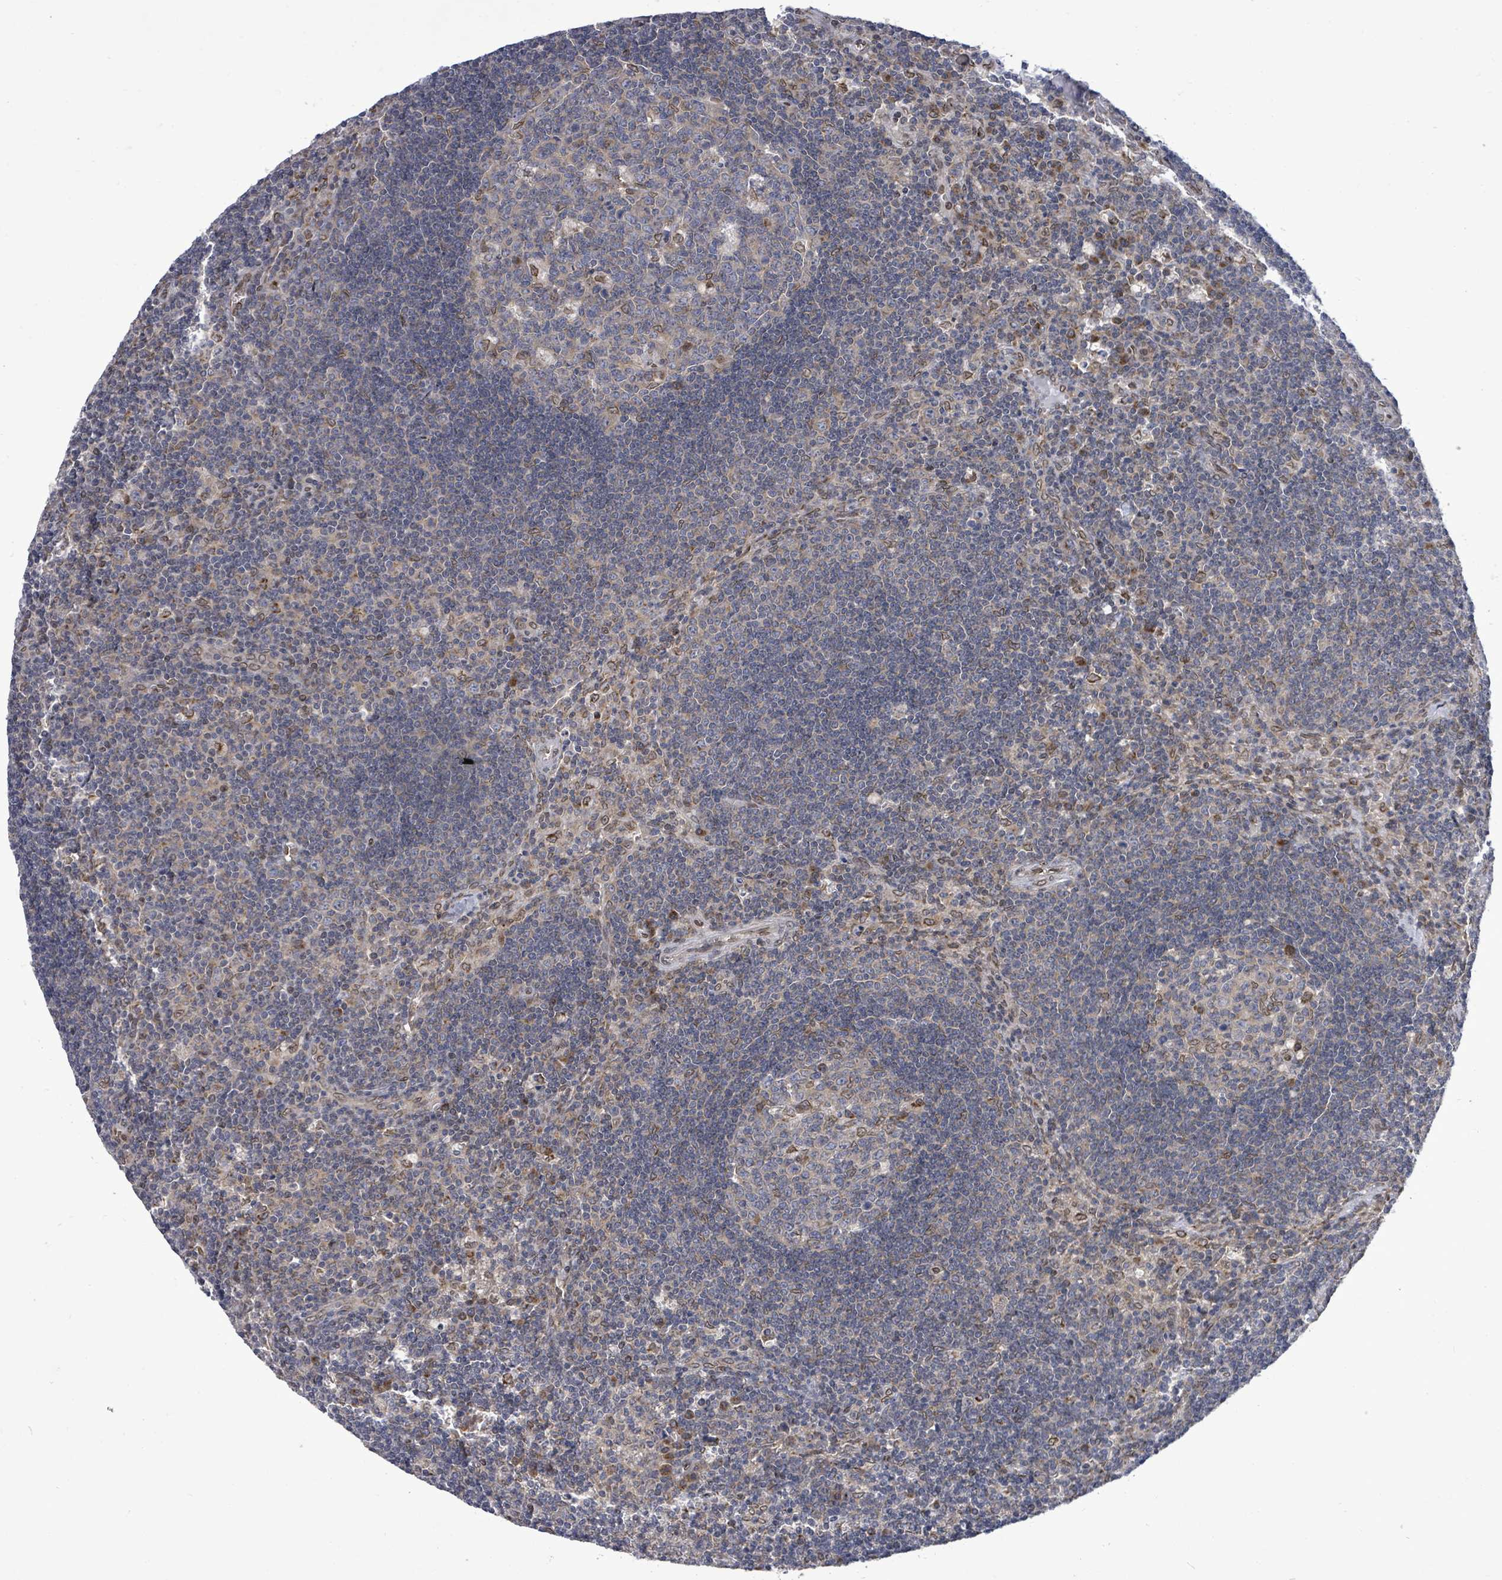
{"staining": {"intensity": "moderate", "quantity": "<25%", "location": "nuclear"}, "tissue": "lymph node", "cell_type": "Germinal center cells", "image_type": "normal", "snomed": [{"axis": "morphology", "description": "Normal tissue, NOS"}, {"axis": "topography", "description": "Lymph node"}], "caption": "Immunohistochemistry (IHC) micrograph of normal lymph node: human lymph node stained using immunohistochemistry (IHC) exhibits low levels of moderate protein expression localized specifically in the nuclear of germinal center cells, appearing as a nuclear brown color.", "gene": "ARFGAP1", "patient": {"sex": "male", "age": 58}}